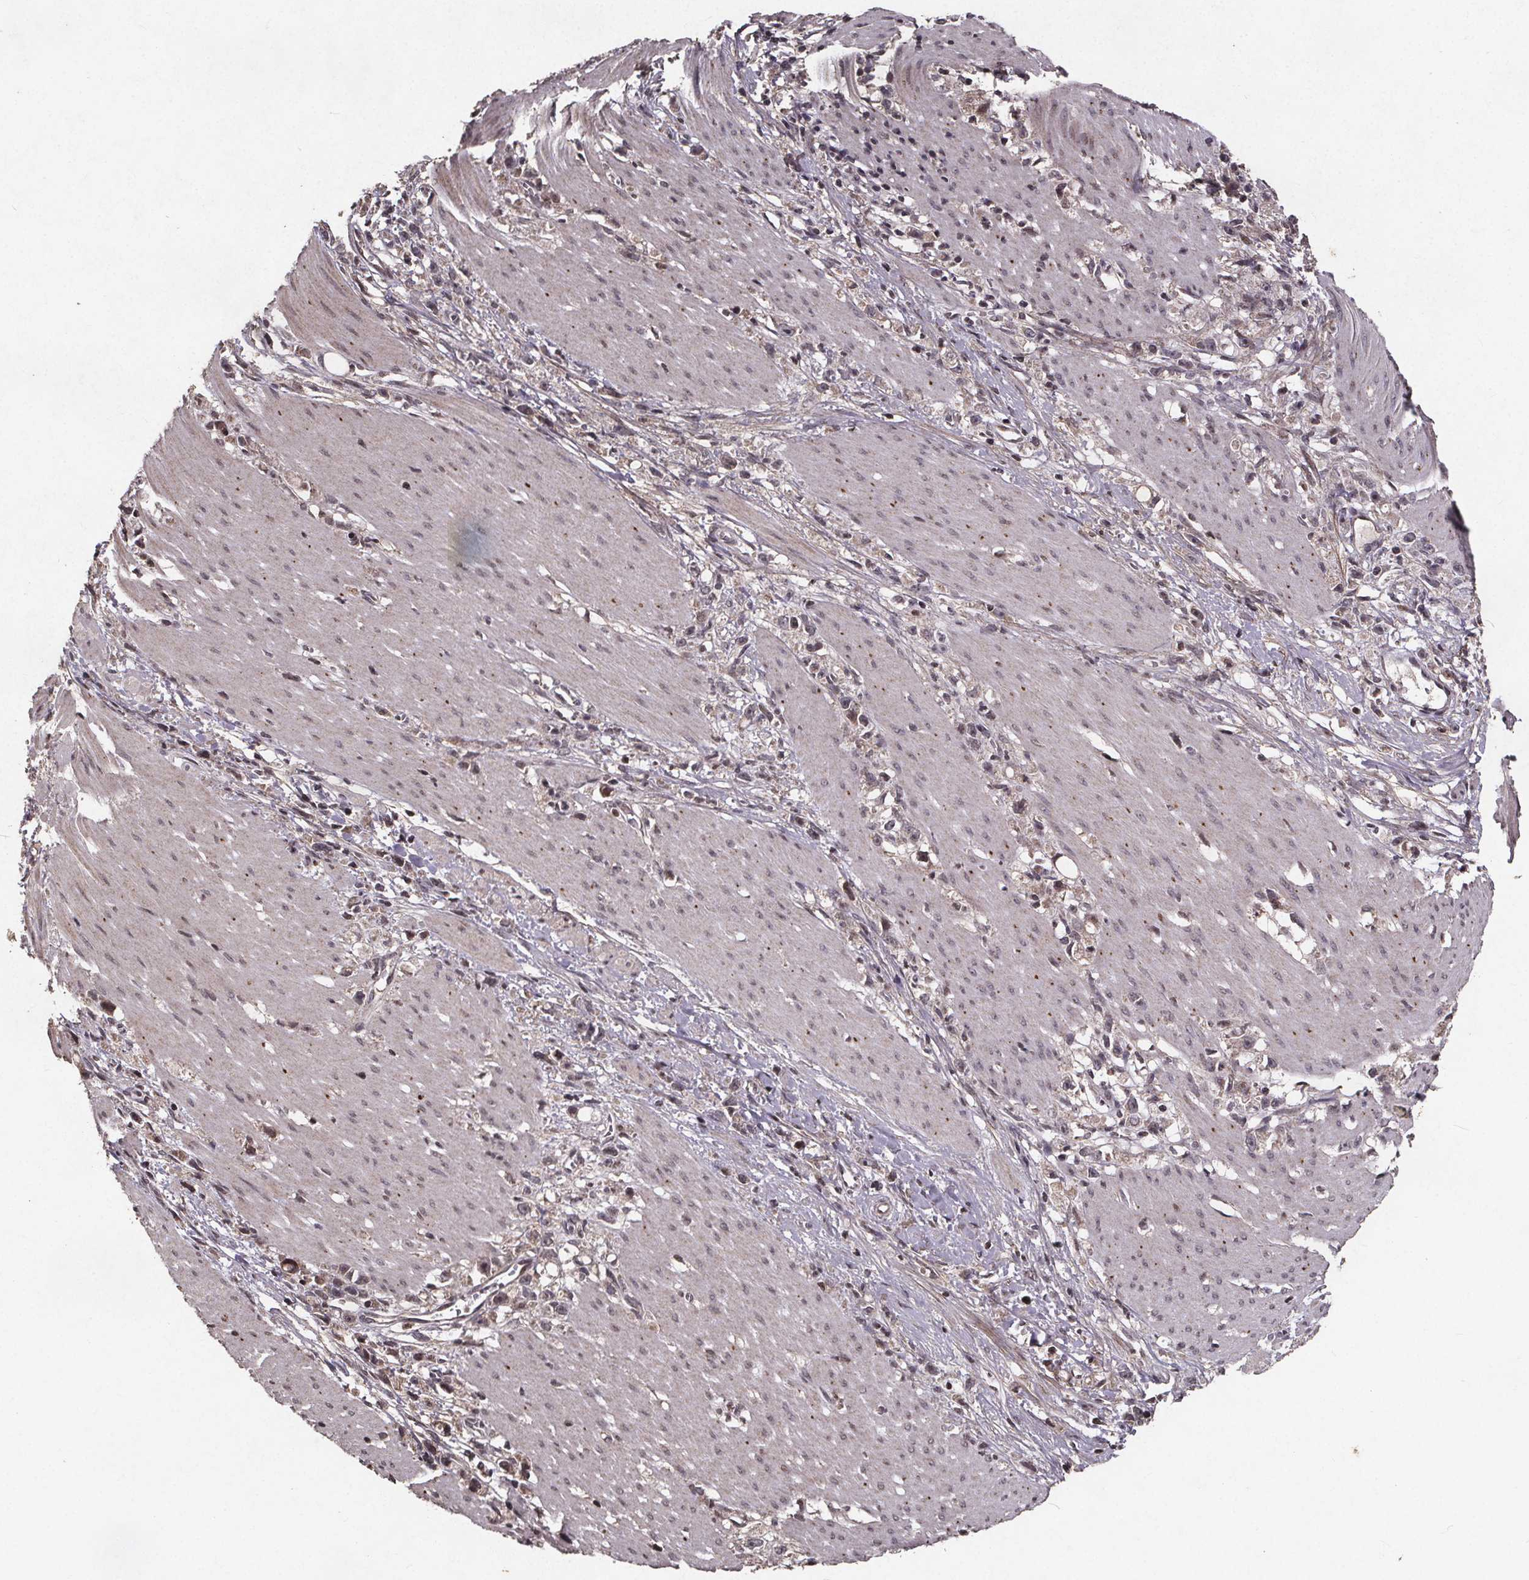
{"staining": {"intensity": "negative", "quantity": "none", "location": "none"}, "tissue": "stomach cancer", "cell_type": "Tumor cells", "image_type": "cancer", "snomed": [{"axis": "morphology", "description": "Adenocarcinoma, NOS"}, {"axis": "topography", "description": "Stomach"}], "caption": "Immunohistochemistry (IHC) of human stomach cancer demonstrates no staining in tumor cells.", "gene": "GPX3", "patient": {"sex": "female", "age": 59}}